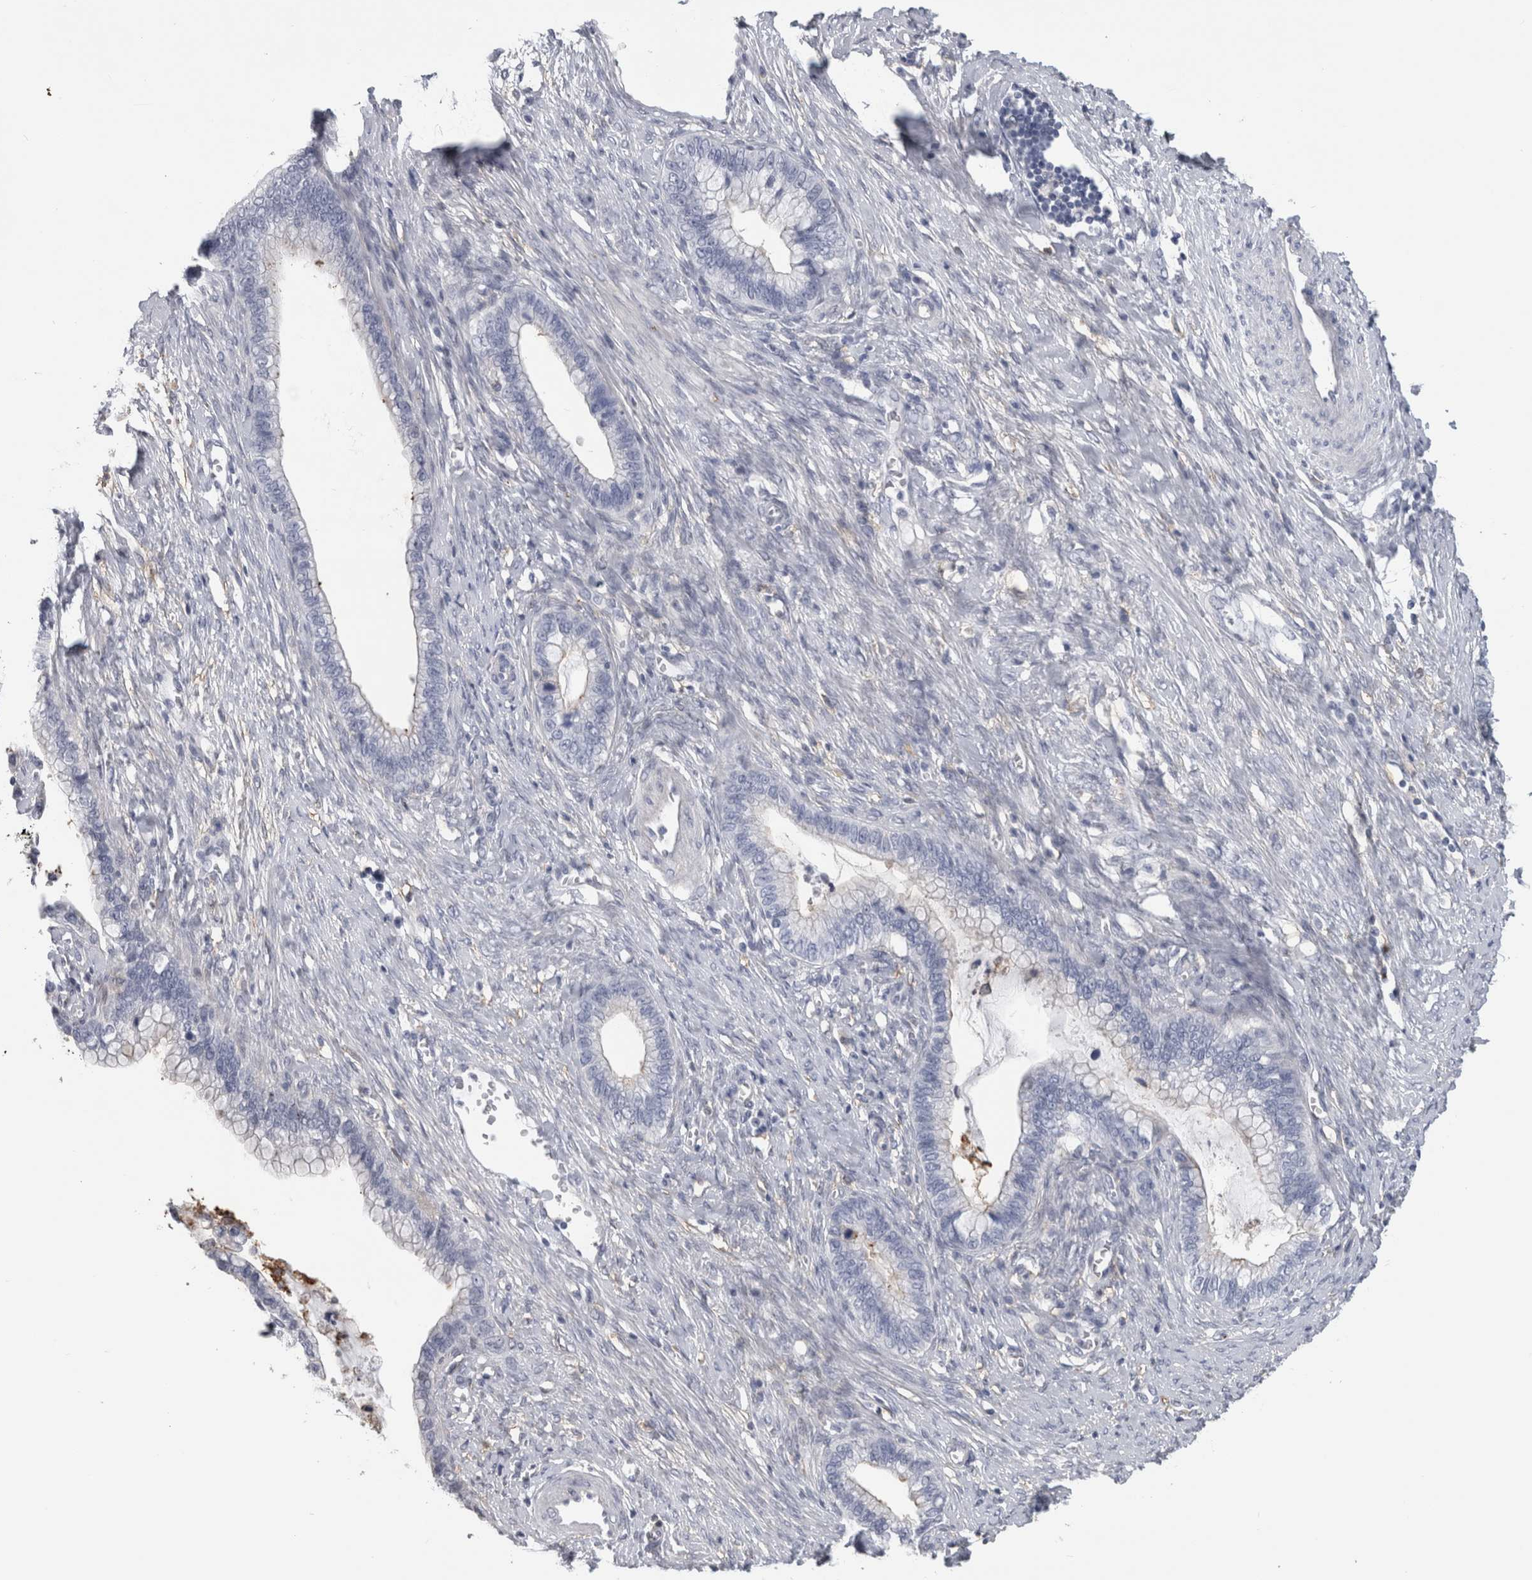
{"staining": {"intensity": "negative", "quantity": "none", "location": "none"}, "tissue": "cervical cancer", "cell_type": "Tumor cells", "image_type": "cancer", "snomed": [{"axis": "morphology", "description": "Adenocarcinoma, NOS"}, {"axis": "topography", "description": "Cervix"}], "caption": "Histopathology image shows no significant protein positivity in tumor cells of cervical cancer.", "gene": "DNAJC24", "patient": {"sex": "female", "age": 44}}